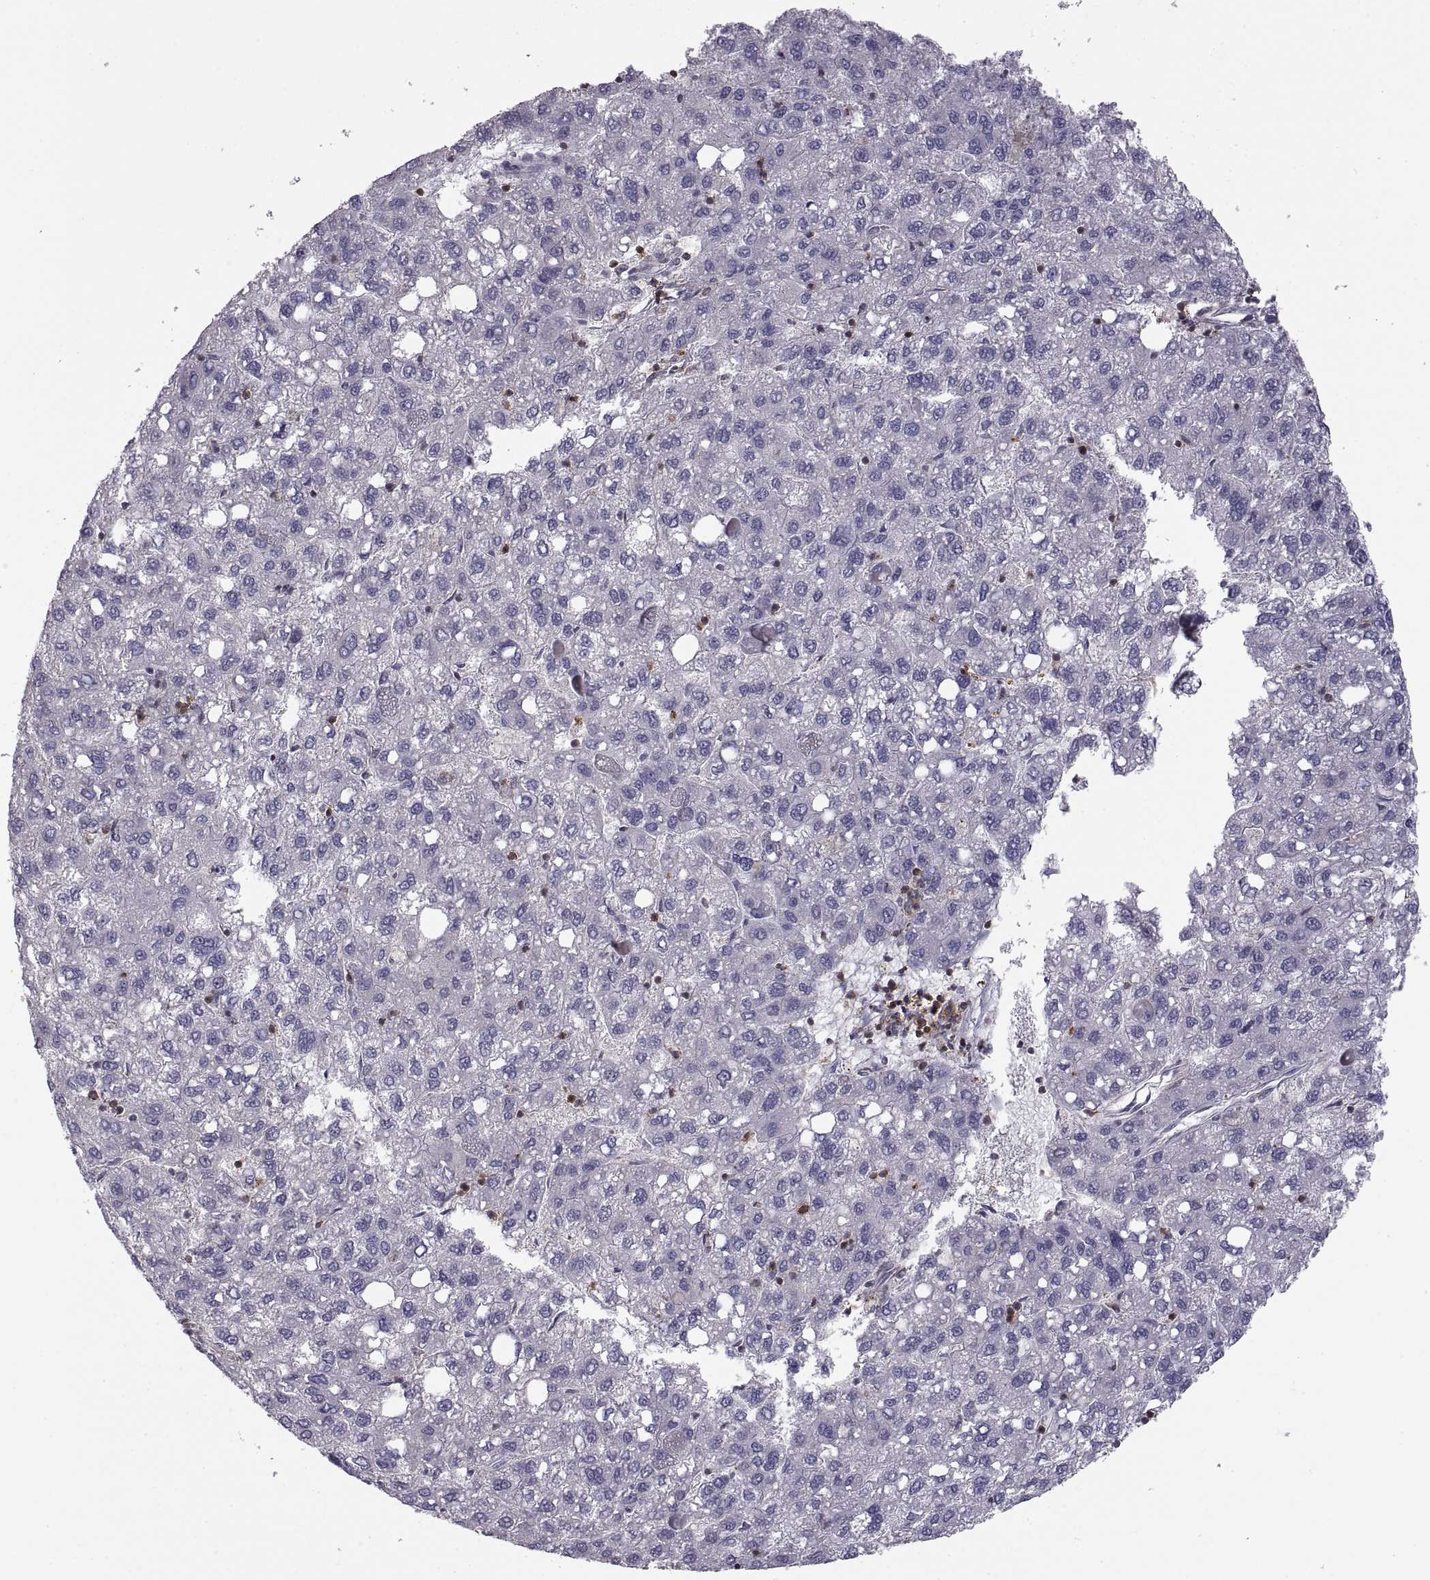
{"staining": {"intensity": "negative", "quantity": "none", "location": "none"}, "tissue": "liver cancer", "cell_type": "Tumor cells", "image_type": "cancer", "snomed": [{"axis": "morphology", "description": "Carcinoma, Hepatocellular, NOS"}, {"axis": "topography", "description": "Liver"}], "caption": "Immunohistochemical staining of human liver cancer exhibits no significant staining in tumor cells. (DAB IHC with hematoxylin counter stain).", "gene": "EZR", "patient": {"sex": "female", "age": 82}}